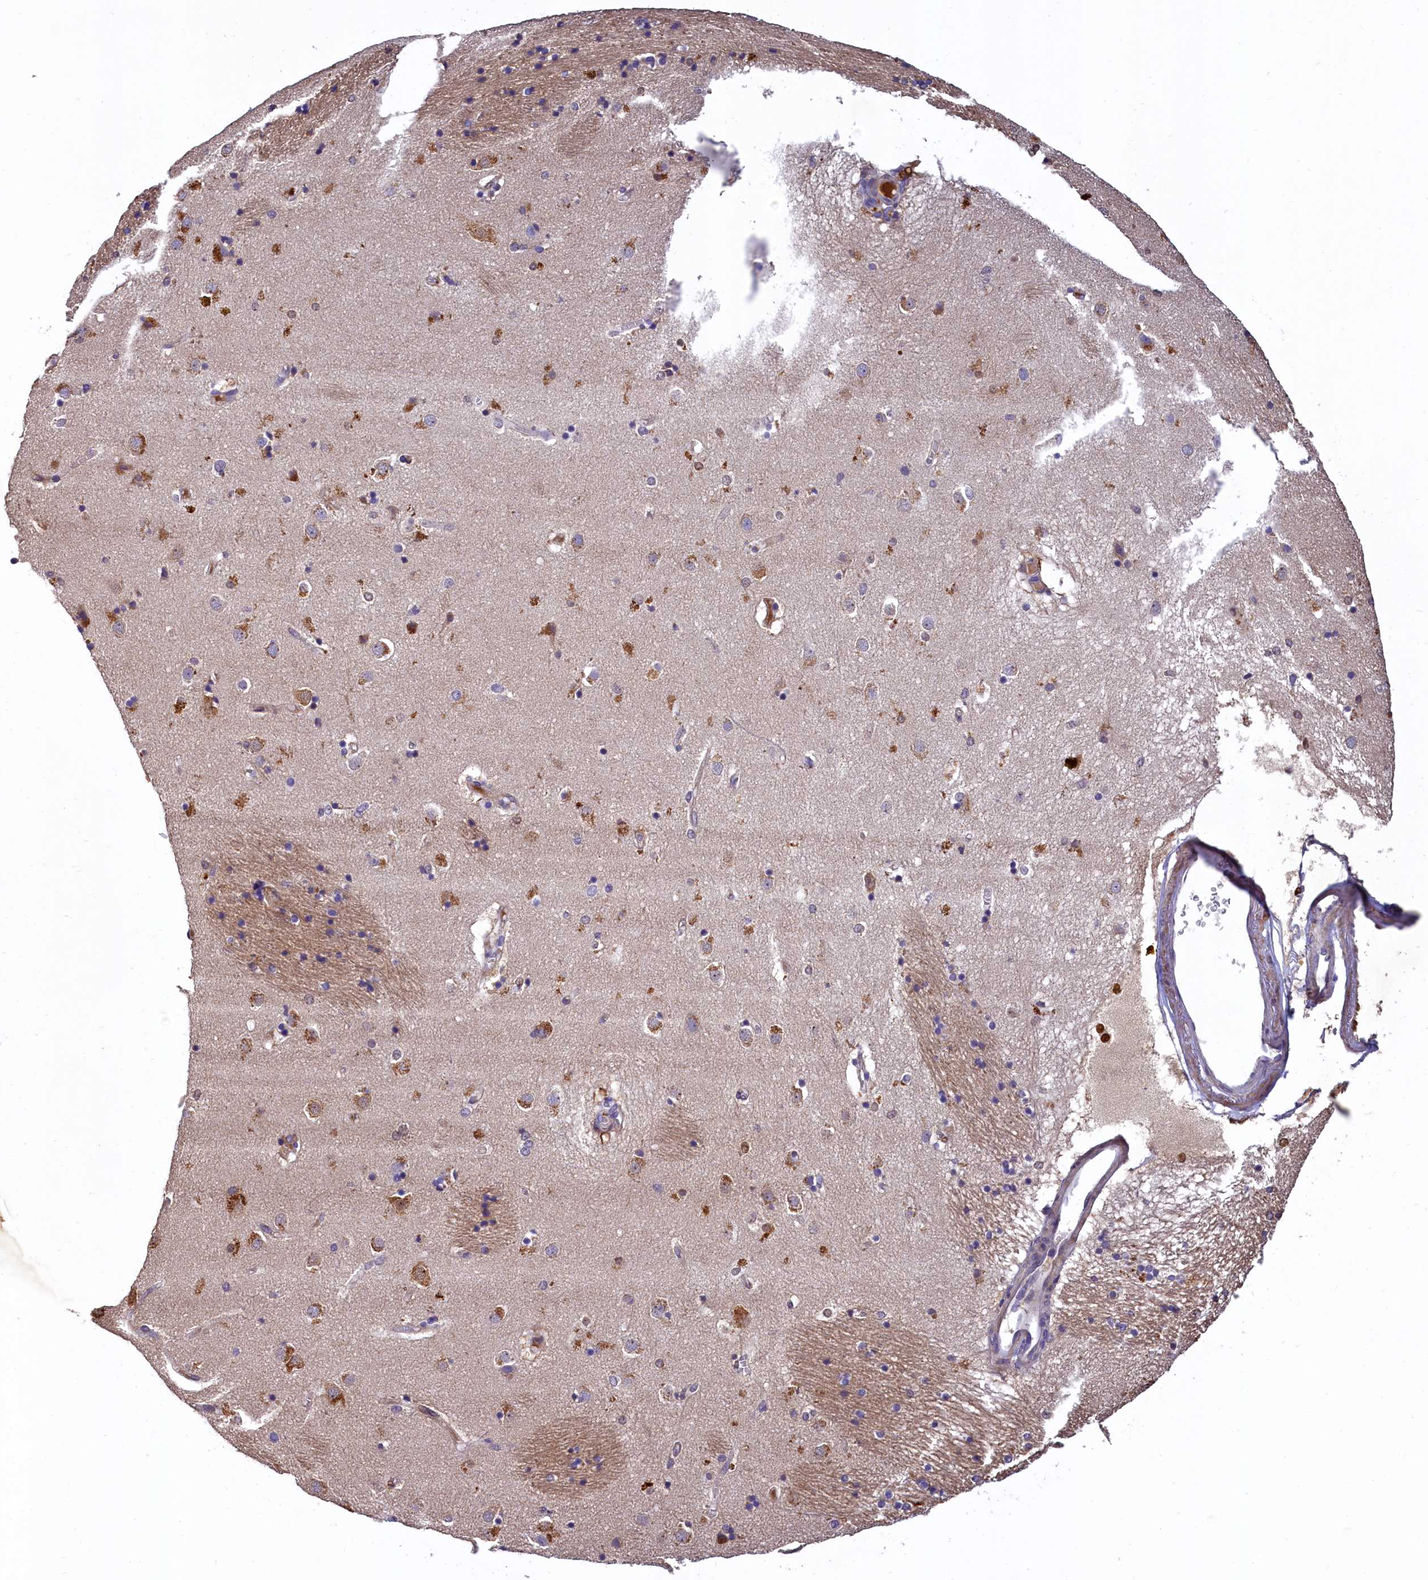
{"staining": {"intensity": "moderate", "quantity": "<25%", "location": "nuclear"}, "tissue": "caudate", "cell_type": "Glial cells", "image_type": "normal", "snomed": [{"axis": "morphology", "description": "Normal tissue, NOS"}, {"axis": "topography", "description": "Lateral ventricle wall"}], "caption": "Approximately <25% of glial cells in benign caudate exhibit moderate nuclear protein staining as visualized by brown immunohistochemical staining.", "gene": "EPS8L2", "patient": {"sex": "male", "age": 70}}